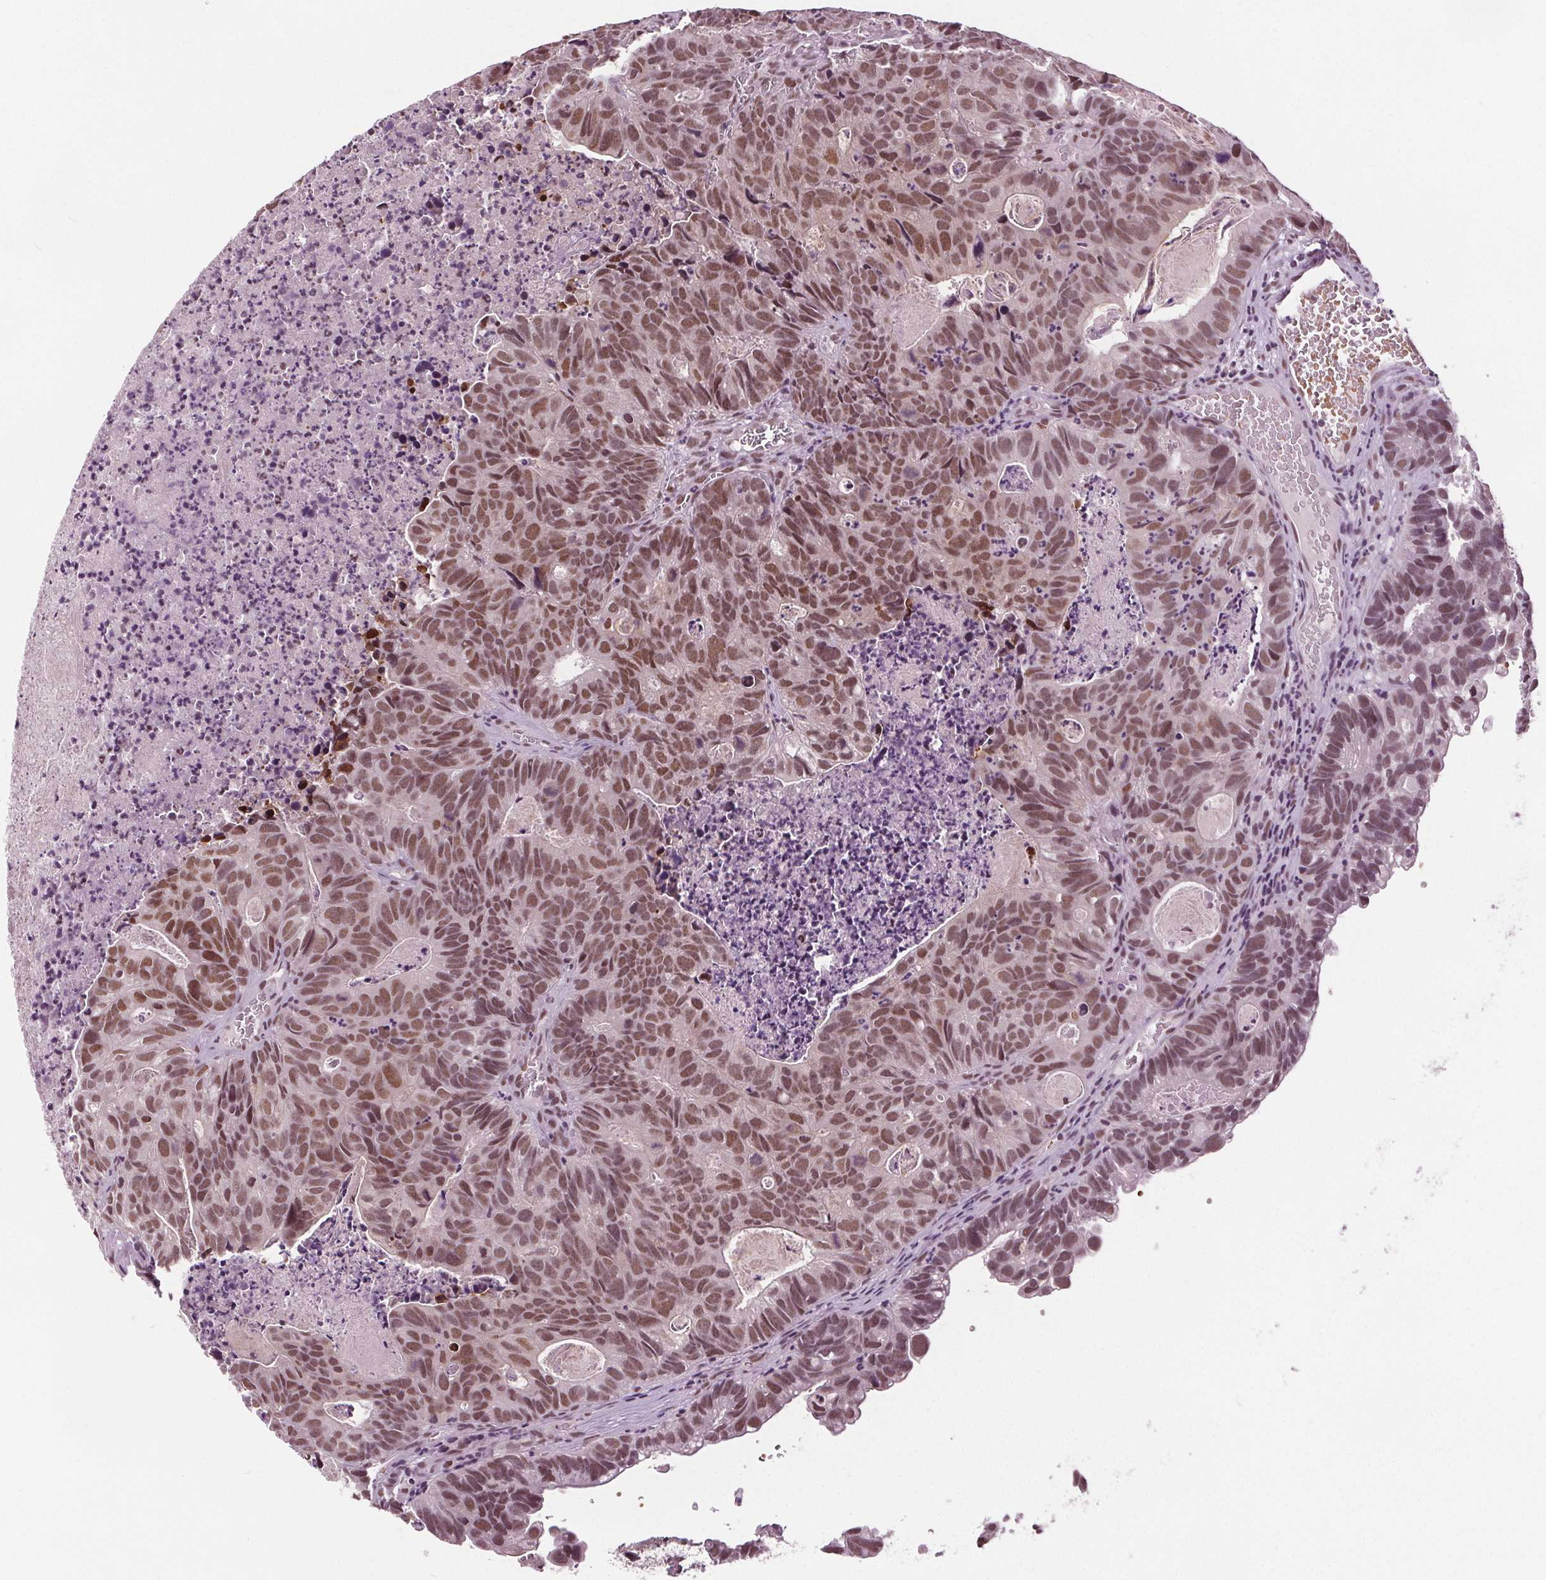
{"staining": {"intensity": "moderate", "quantity": ">75%", "location": "nuclear"}, "tissue": "head and neck cancer", "cell_type": "Tumor cells", "image_type": "cancer", "snomed": [{"axis": "morphology", "description": "Adenocarcinoma, NOS"}, {"axis": "topography", "description": "Head-Neck"}], "caption": "A micrograph of head and neck cancer (adenocarcinoma) stained for a protein displays moderate nuclear brown staining in tumor cells.", "gene": "IWS1", "patient": {"sex": "male", "age": 62}}